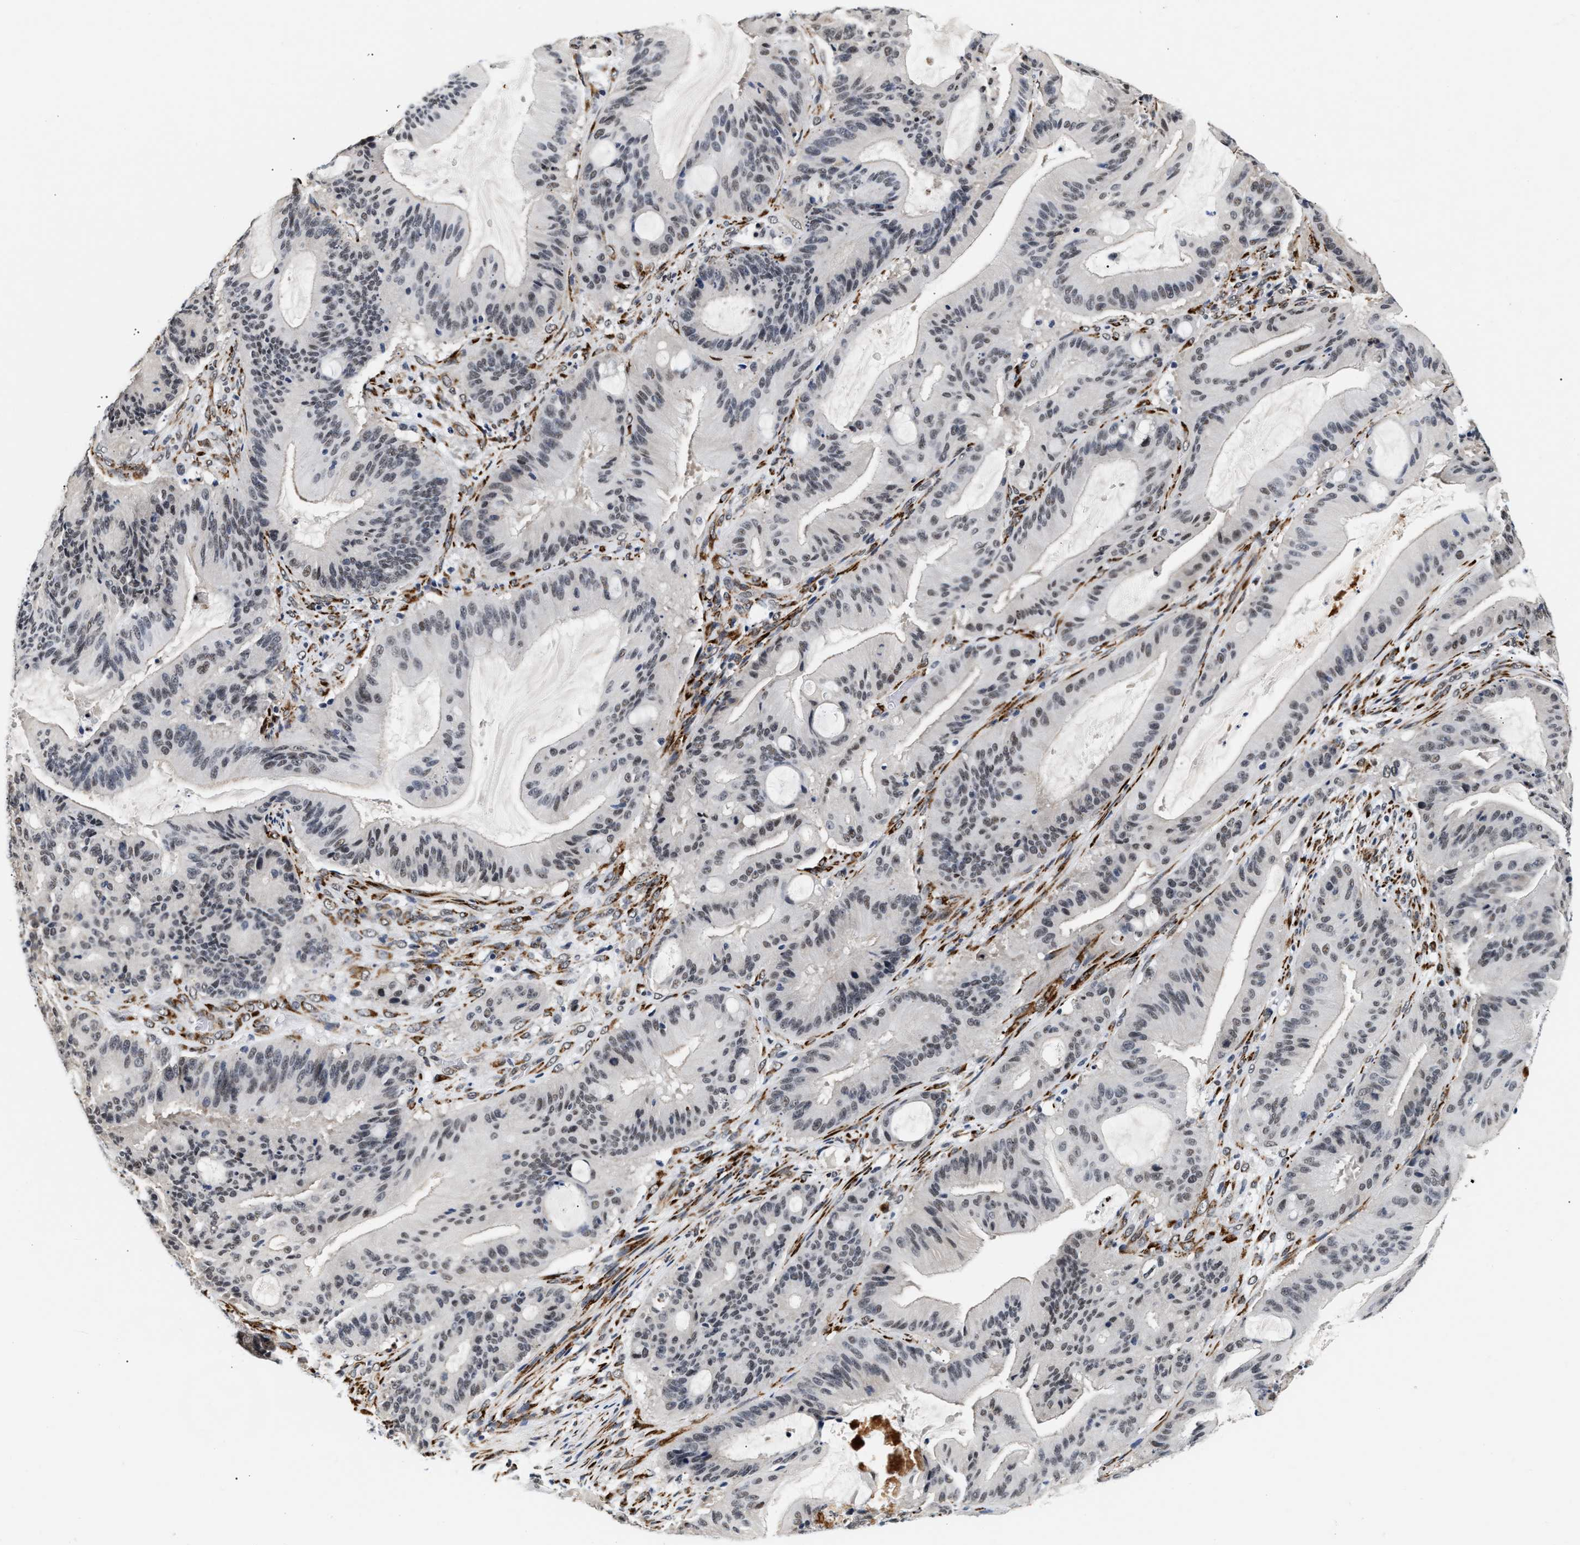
{"staining": {"intensity": "weak", "quantity": "<25%", "location": "nuclear"}, "tissue": "liver cancer", "cell_type": "Tumor cells", "image_type": "cancer", "snomed": [{"axis": "morphology", "description": "Normal tissue, NOS"}, {"axis": "morphology", "description": "Cholangiocarcinoma"}, {"axis": "topography", "description": "Liver"}, {"axis": "topography", "description": "Peripheral nerve tissue"}], "caption": "Liver cholangiocarcinoma was stained to show a protein in brown. There is no significant positivity in tumor cells.", "gene": "THOC1", "patient": {"sex": "female", "age": 73}}